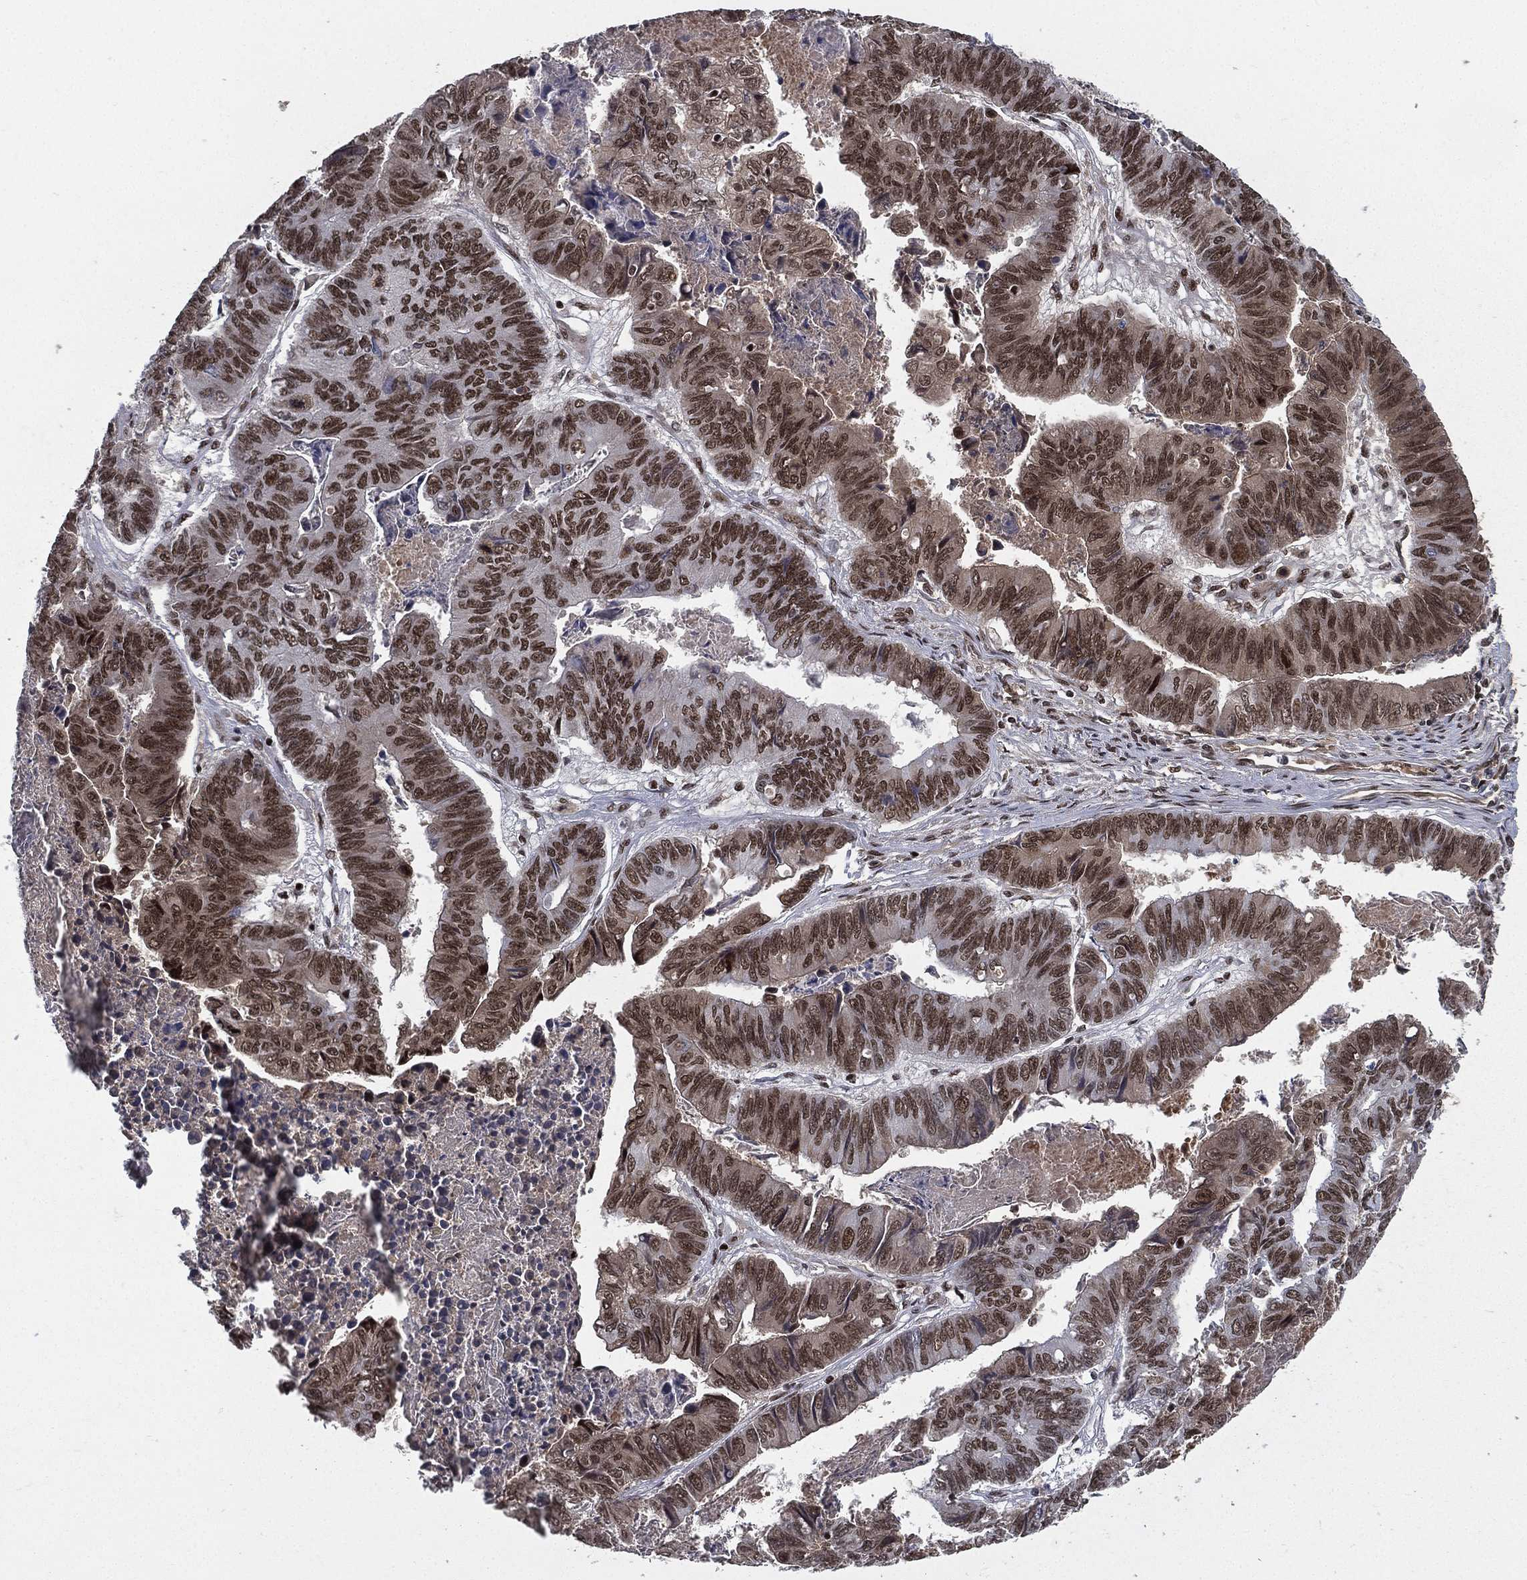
{"staining": {"intensity": "strong", "quantity": ">75%", "location": "nuclear"}, "tissue": "stomach cancer", "cell_type": "Tumor cells", "image_type": "cancer", "snomed": [{"axis": "morphology", "description": "Adenocarcinoma, NOS"}, {"axis": "topography", "description": "Stomach, lower"}], "caption": "A brown stain highlights strong nuclear expression of a protein in human adenocarcinoma (stomach) tumor cells.", "gene": "RTF1", "patient": {"sex": "male", "age": 77}}